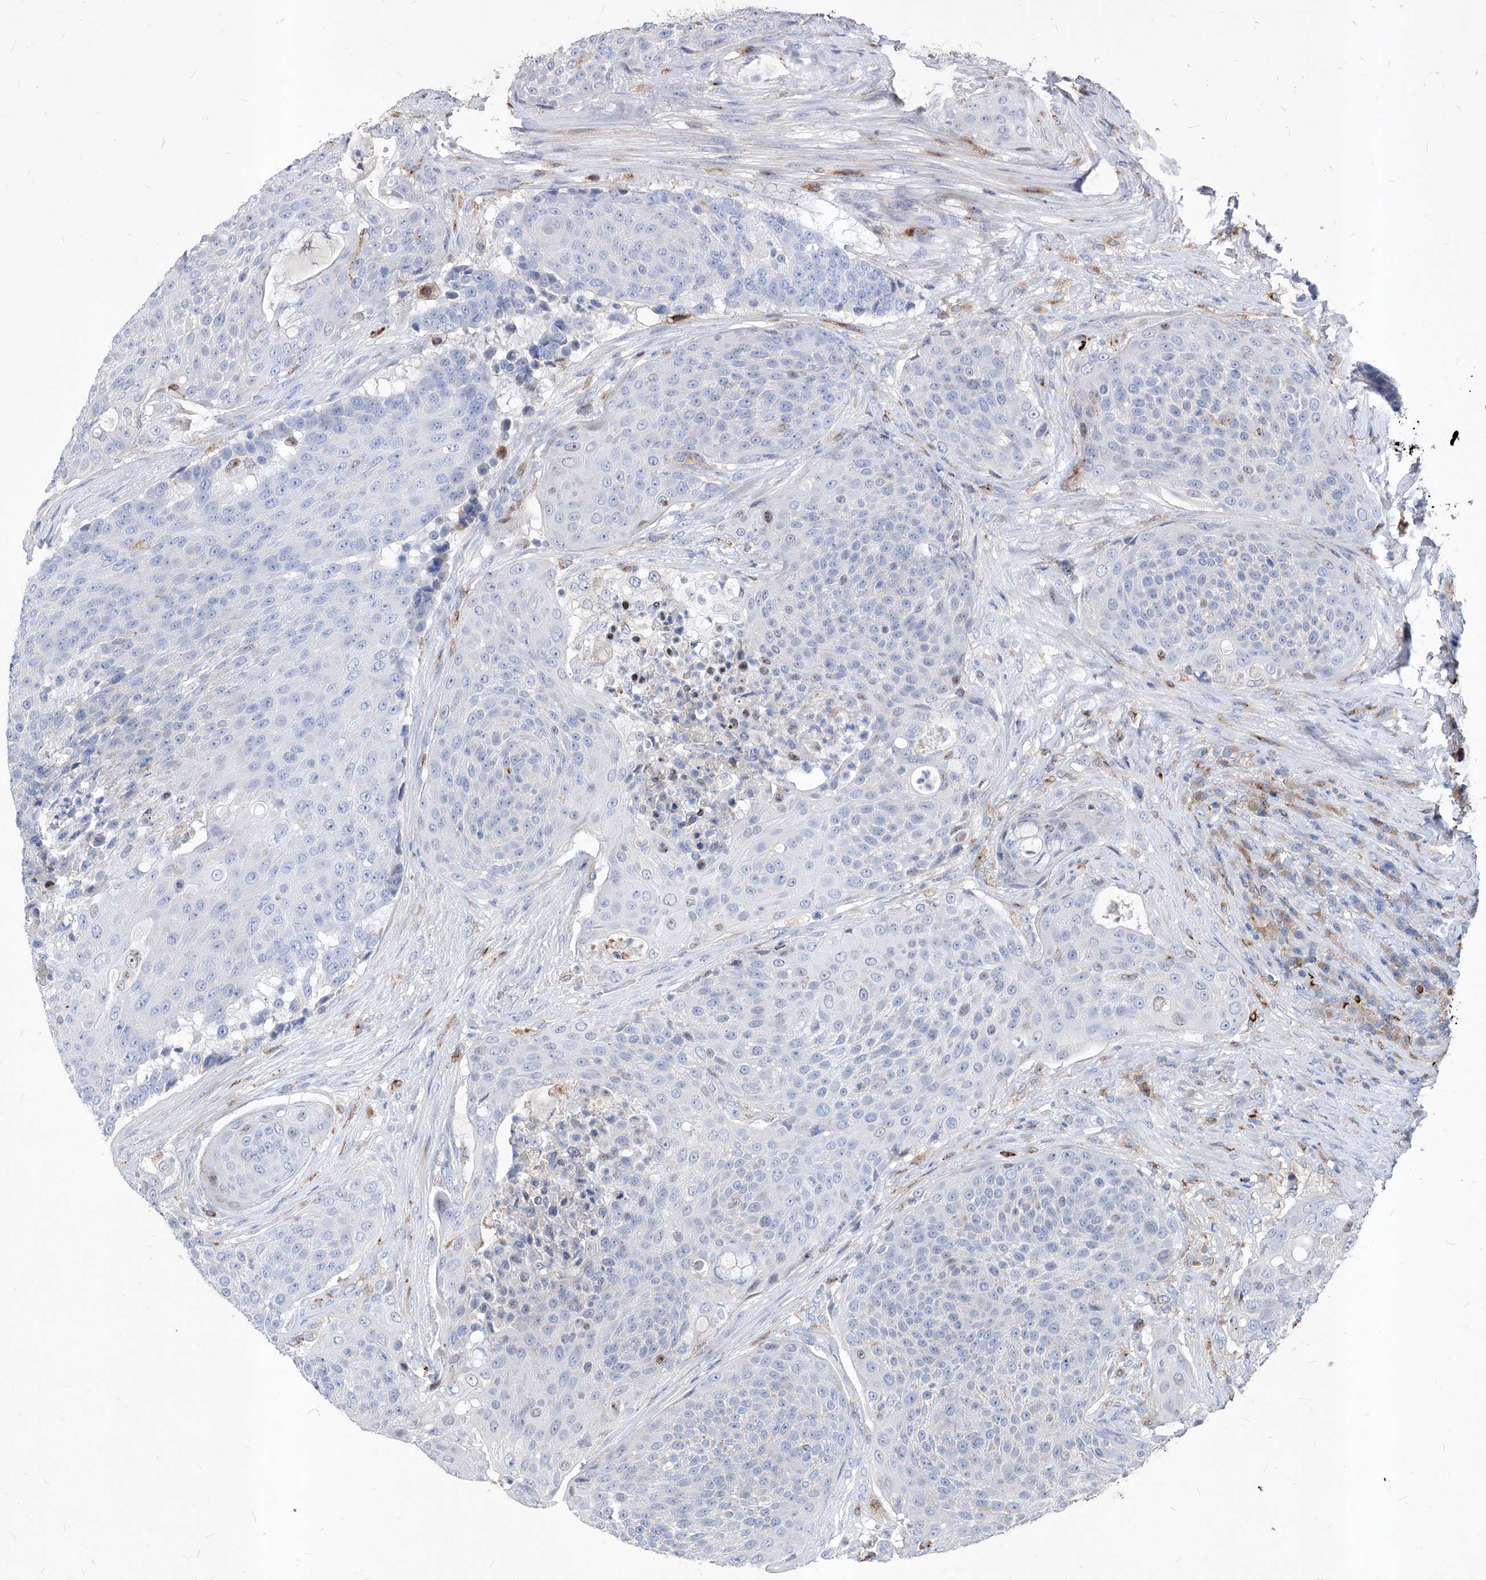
{"staining": {"intensity": "negative", "quantity": "none", "location": "none"}, "tissue": "urothelial cancer", "cell_type": "Tumor cells", "image_type": "cancer", "snomed": [{"axis": "morphology", "description": "Urothelial carcinoma, High grade"}, {"axis": "topography", "description": "Urinary bladder"}], "caption": "Immunohistochemistry (IHC) photomicrograph of neoplastic tissue: urothelial cancer stained with DAB (3,3'-diaminobenzidine) reveals no significant protein positivity in tumor cells.", "gene": "UBOX5", "patient": {"sex": "female", "age": 63}}